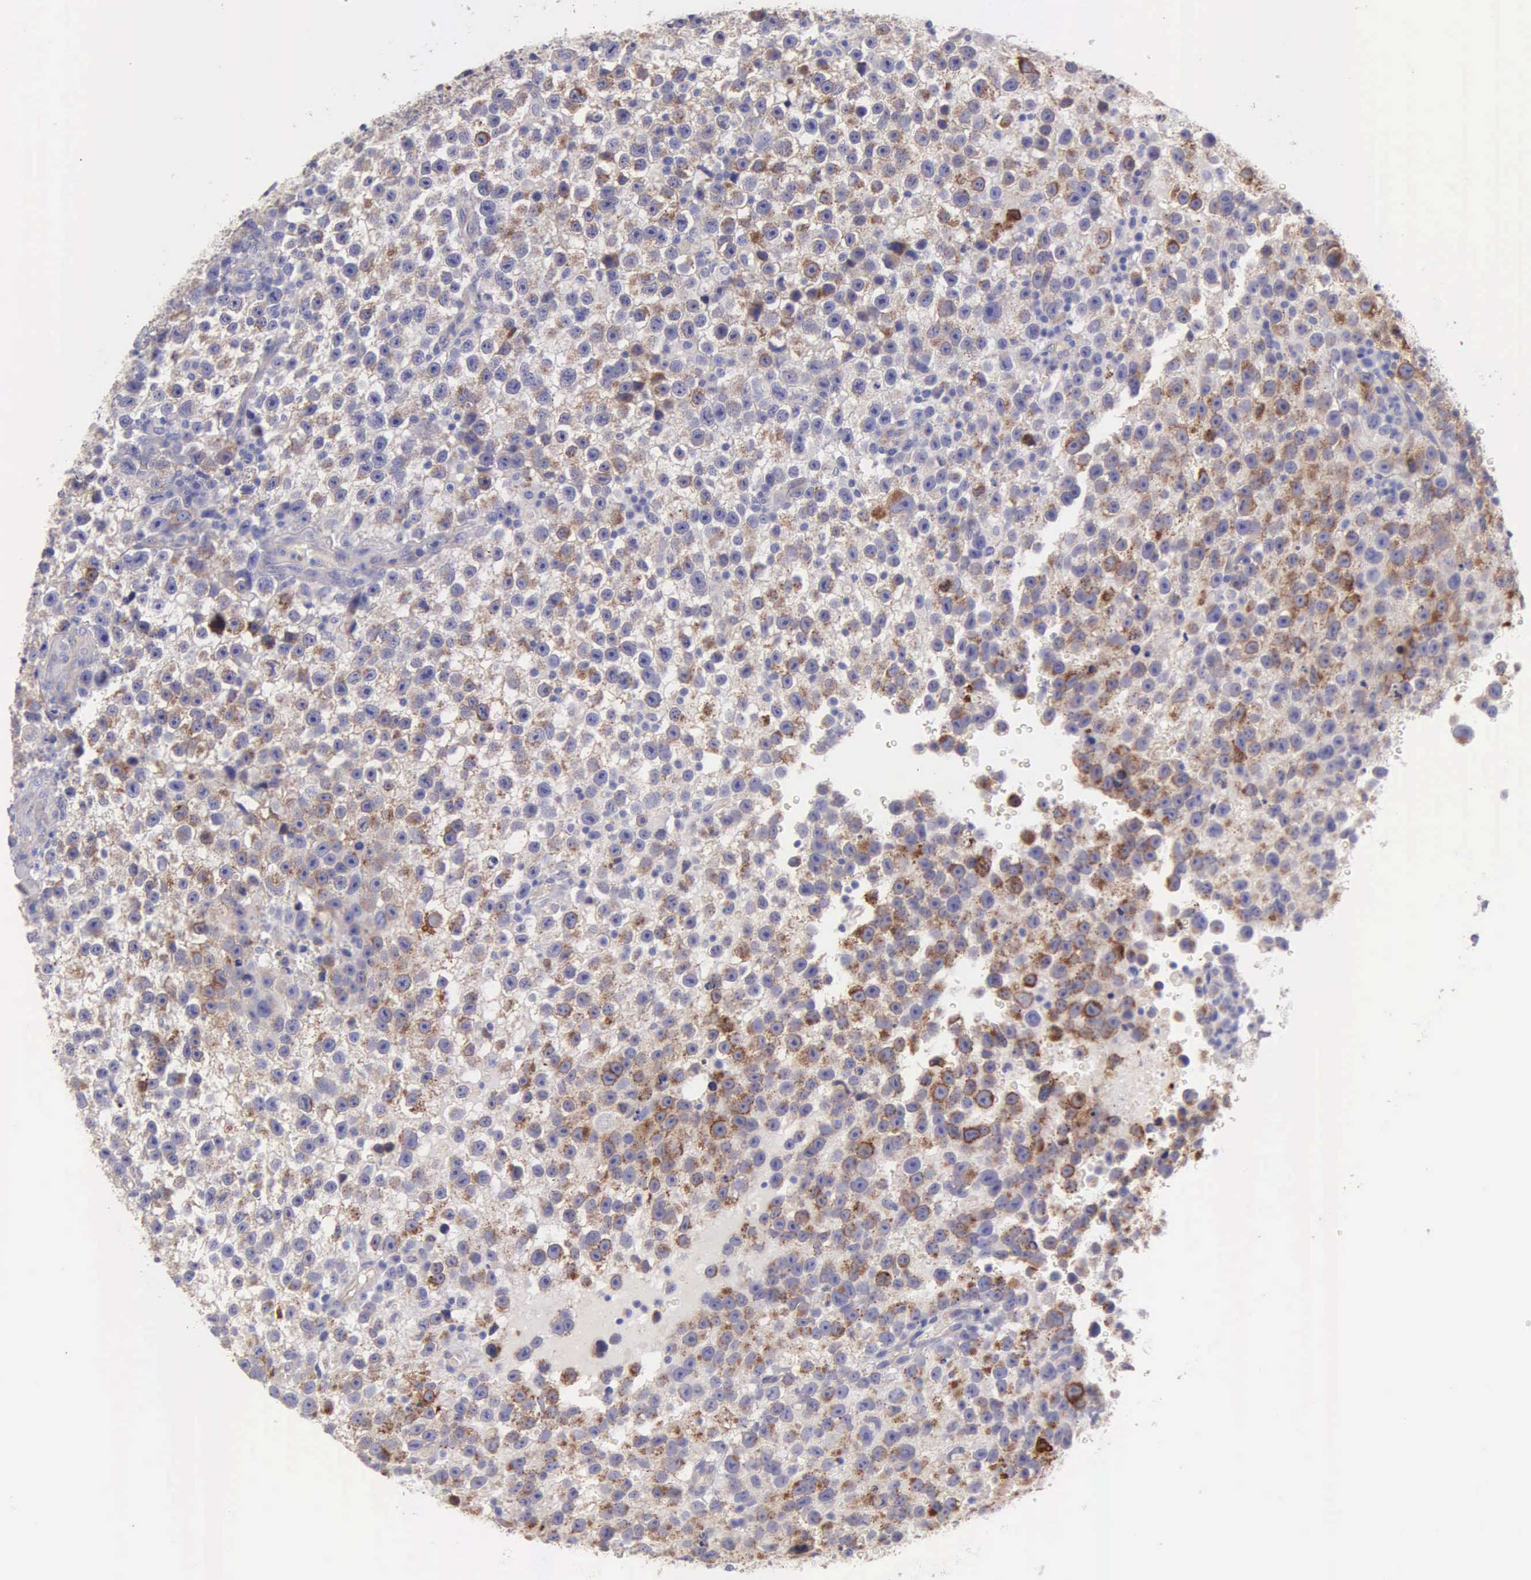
{"staining": {"intensity": "moderate", "quantity": ">75%", "location": "cytoplasmic/membranous"}, "tissue": "testis cancer", "cell_type": "Tumor cells", "image_type": "cancer", "snomed": [{"axis": "morphology", "description": "Seminoma, NOS"}, {"axis": "topography", "description": "Testis"}], "caption": "Immunohistochemistry (IHC) (DAB (3,3'-diaminobenzidine)) staining of seminoma (testis) exhibits moderate cytoplasmic/membranous protein staining in approximately >75% of tumor cells.", "gene": "APP", "patient": {"sex": "male", "age": 33}}